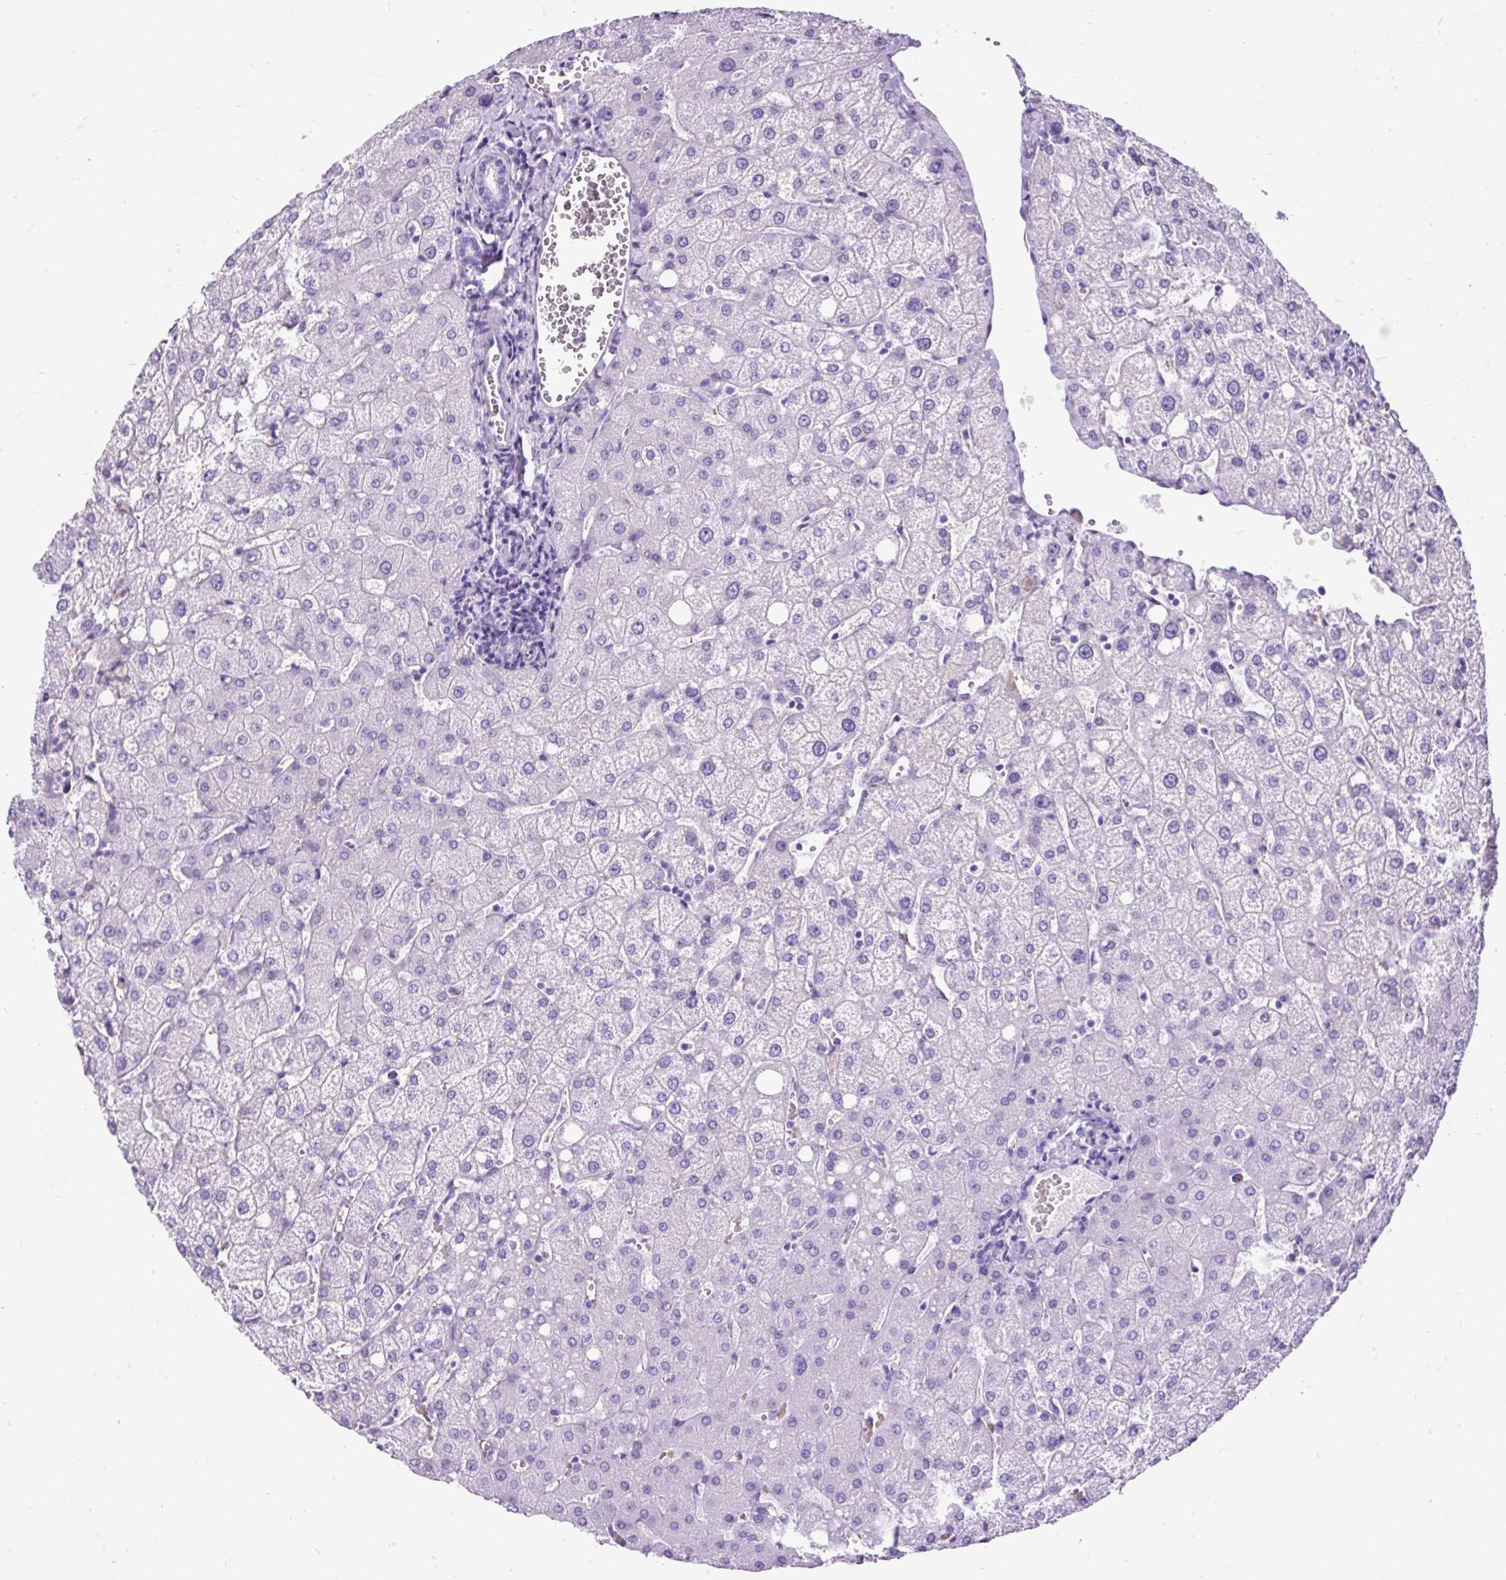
{"staining": {"intensity": "negative", "quantity": "none", "location": "none"}, "tissue": "liver", "cell_type": "Cholangiocytes", "image_type": "normal", "snomed": [{"axis": "morphology", "description": "Normal tissue, NOS"}, {"axis": "topography", "description": "Liver"}], "caption": "This is an IHC image of normal human liver. There is no staining in cholangiocytes.", "gene": "CEL", "patient": {"sex": "female", "age": 54}}